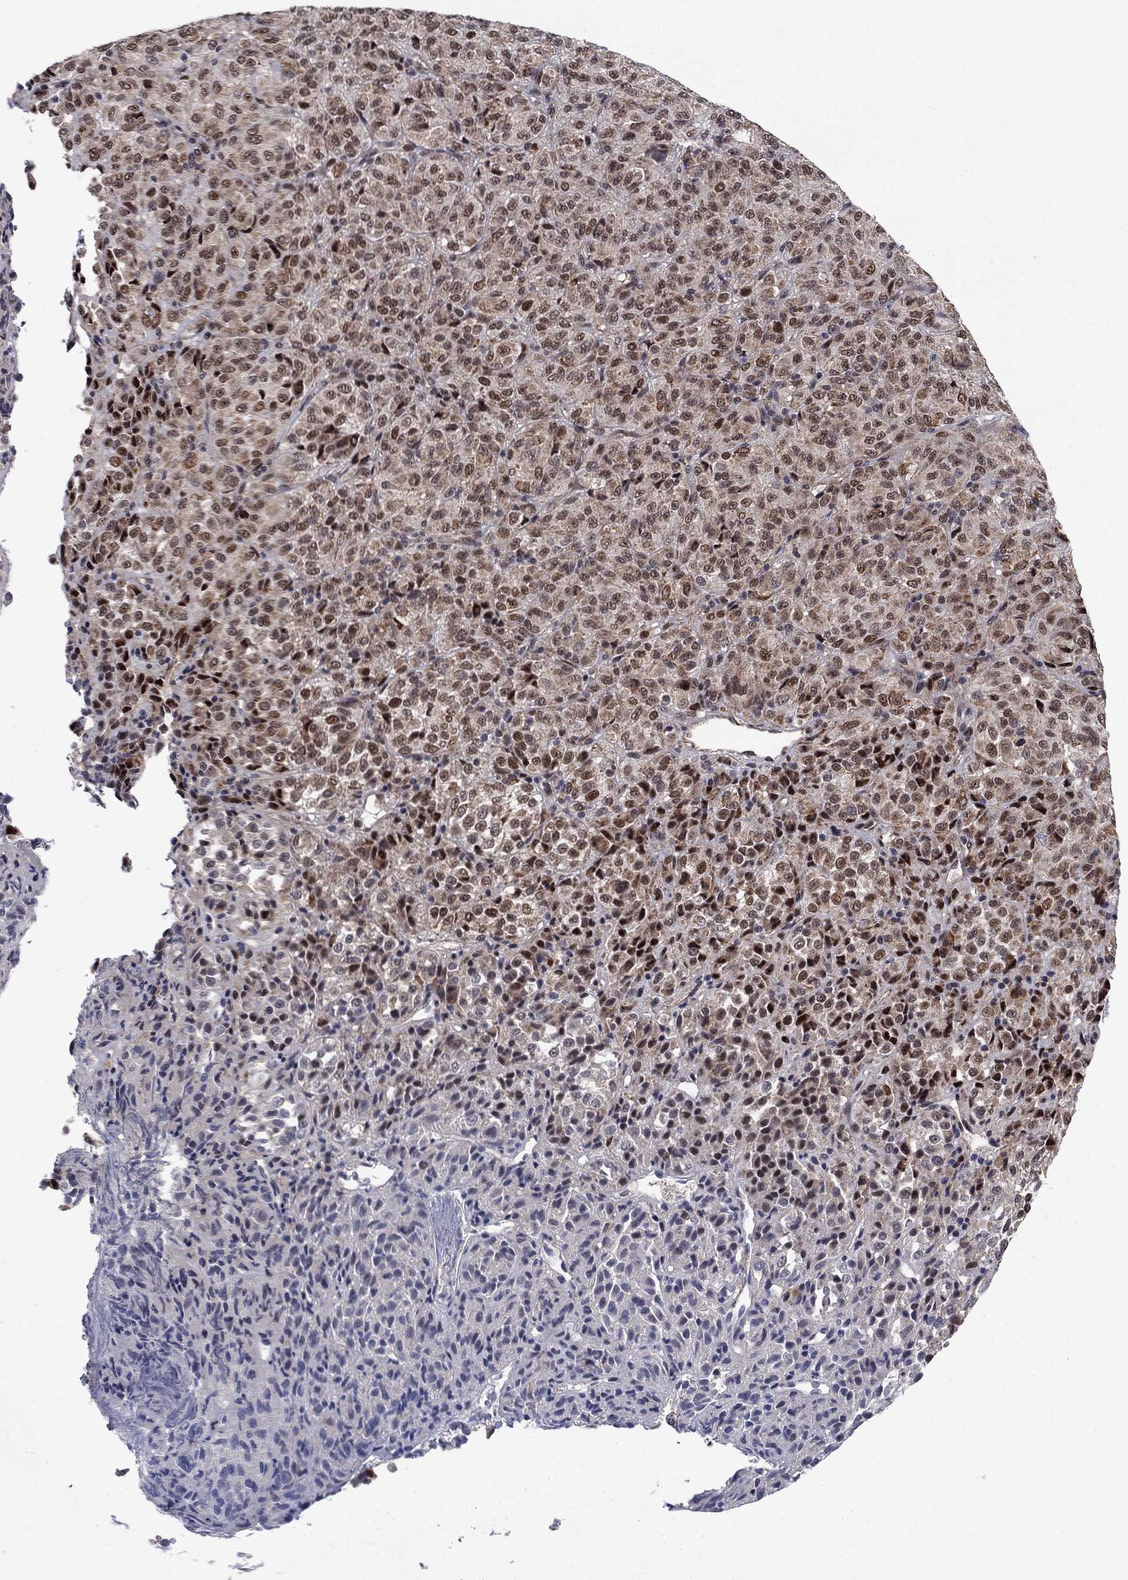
{"staining": {"intensity": "moderate", "quantity": ">75%", "location": "cytoplasmic/membranous"}, "tissue": "melanoma", "cell_type": "Tumor cells", "image_type": "cancer", "snomed": [{"axis": "morphology", "description": "Malignant melanoma, Metastatic site"}, {"axis": "topography", "description": "Brain"}], "caption": "This histopathology image demonstrates melanoma stained with IHC to label a protein in brown. The cytoplasmic/membranous of tumor cells show moderate positivity for the protein. Nuclei are counter-stained blue.", "gene": "ZNF395", "patient": {"sex": "female", "age": 56}}